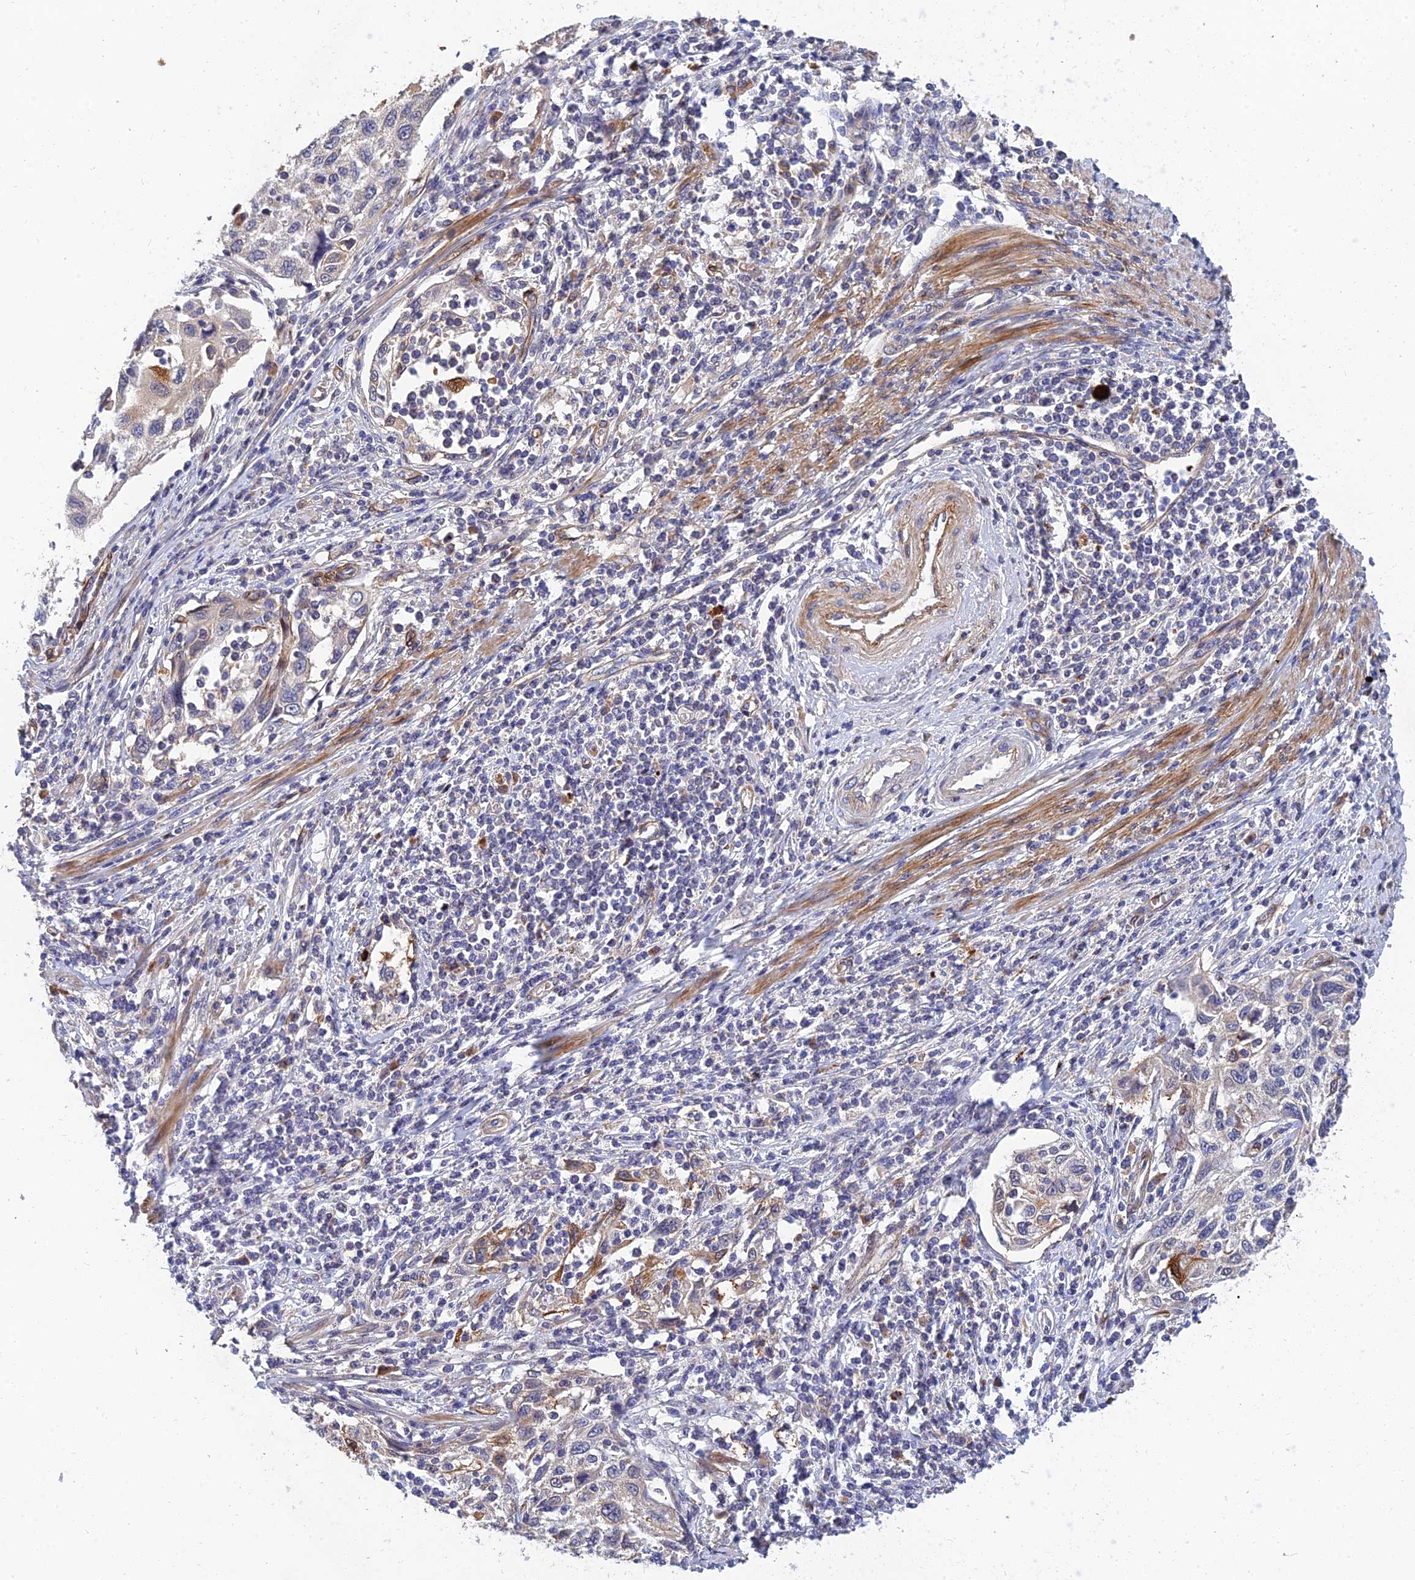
{"staining": {"intensity": "moderate", "quantity": "<25%", "location": "cytoplasmic/membranous"}, "tissue": "cervical cancer", "cell_type": "Tumor cells", "image_type": "cancer", "snomed": [{"axis": "morphology", "description": "Squamous cell carcinoma, NOS"}, {"axis": "topography", "description": "Cervix"}], "caption": "Immunohistochemistry (IHC) of human cervical squamous cell carcinoma reveals low levels of moderate cytoplasmic/membranous positivity in approximately <25% of tumor cells.", "gene": "MRPL35", "patient": {"sex": "female", "age": 70}}